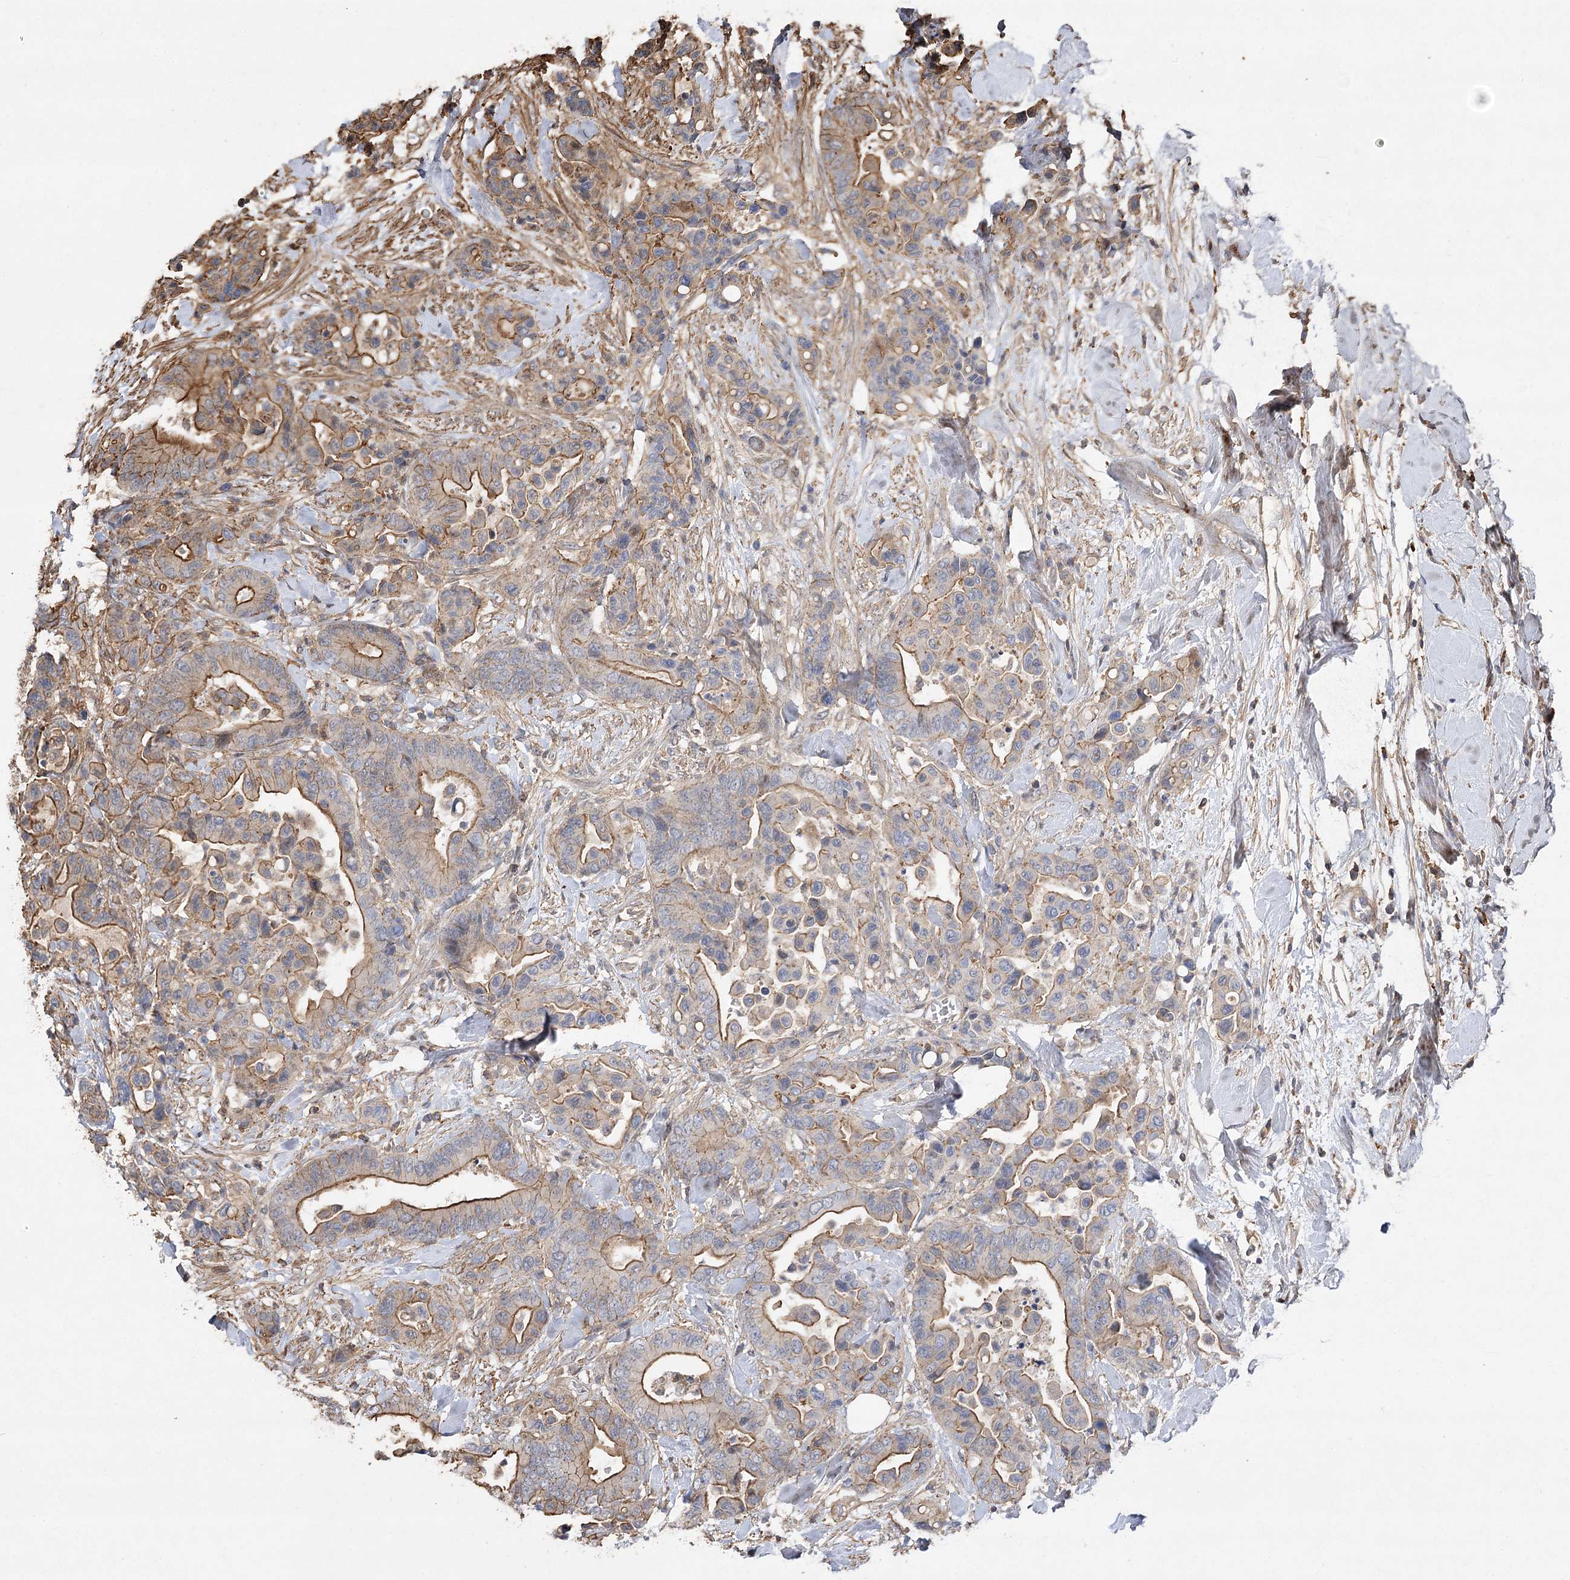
{"staining": {"intensity": "moderate", "quantity": "25%-75%", "location": "cytoplasmic/membranous"}, "tissue": "colorectal cancer", "cell_type": "Tumor cells", "image_type": "cancer", "snomed": [{"axis": "morphology", "description": "Normal tissue, NOS"}, {"axis": "morphology", "description": "Adenocarcinoma, NOS"}, {"axis": "topography", "description": "Colon"}], "caption": "This is an image of IHC staining of adenocarcinoma (colorectal), which shows moderate expression in the cytoplasmic/membranous of tumor cells.", "gene": "OBSL1", "patient": {"sex": "male", "age": 82}}